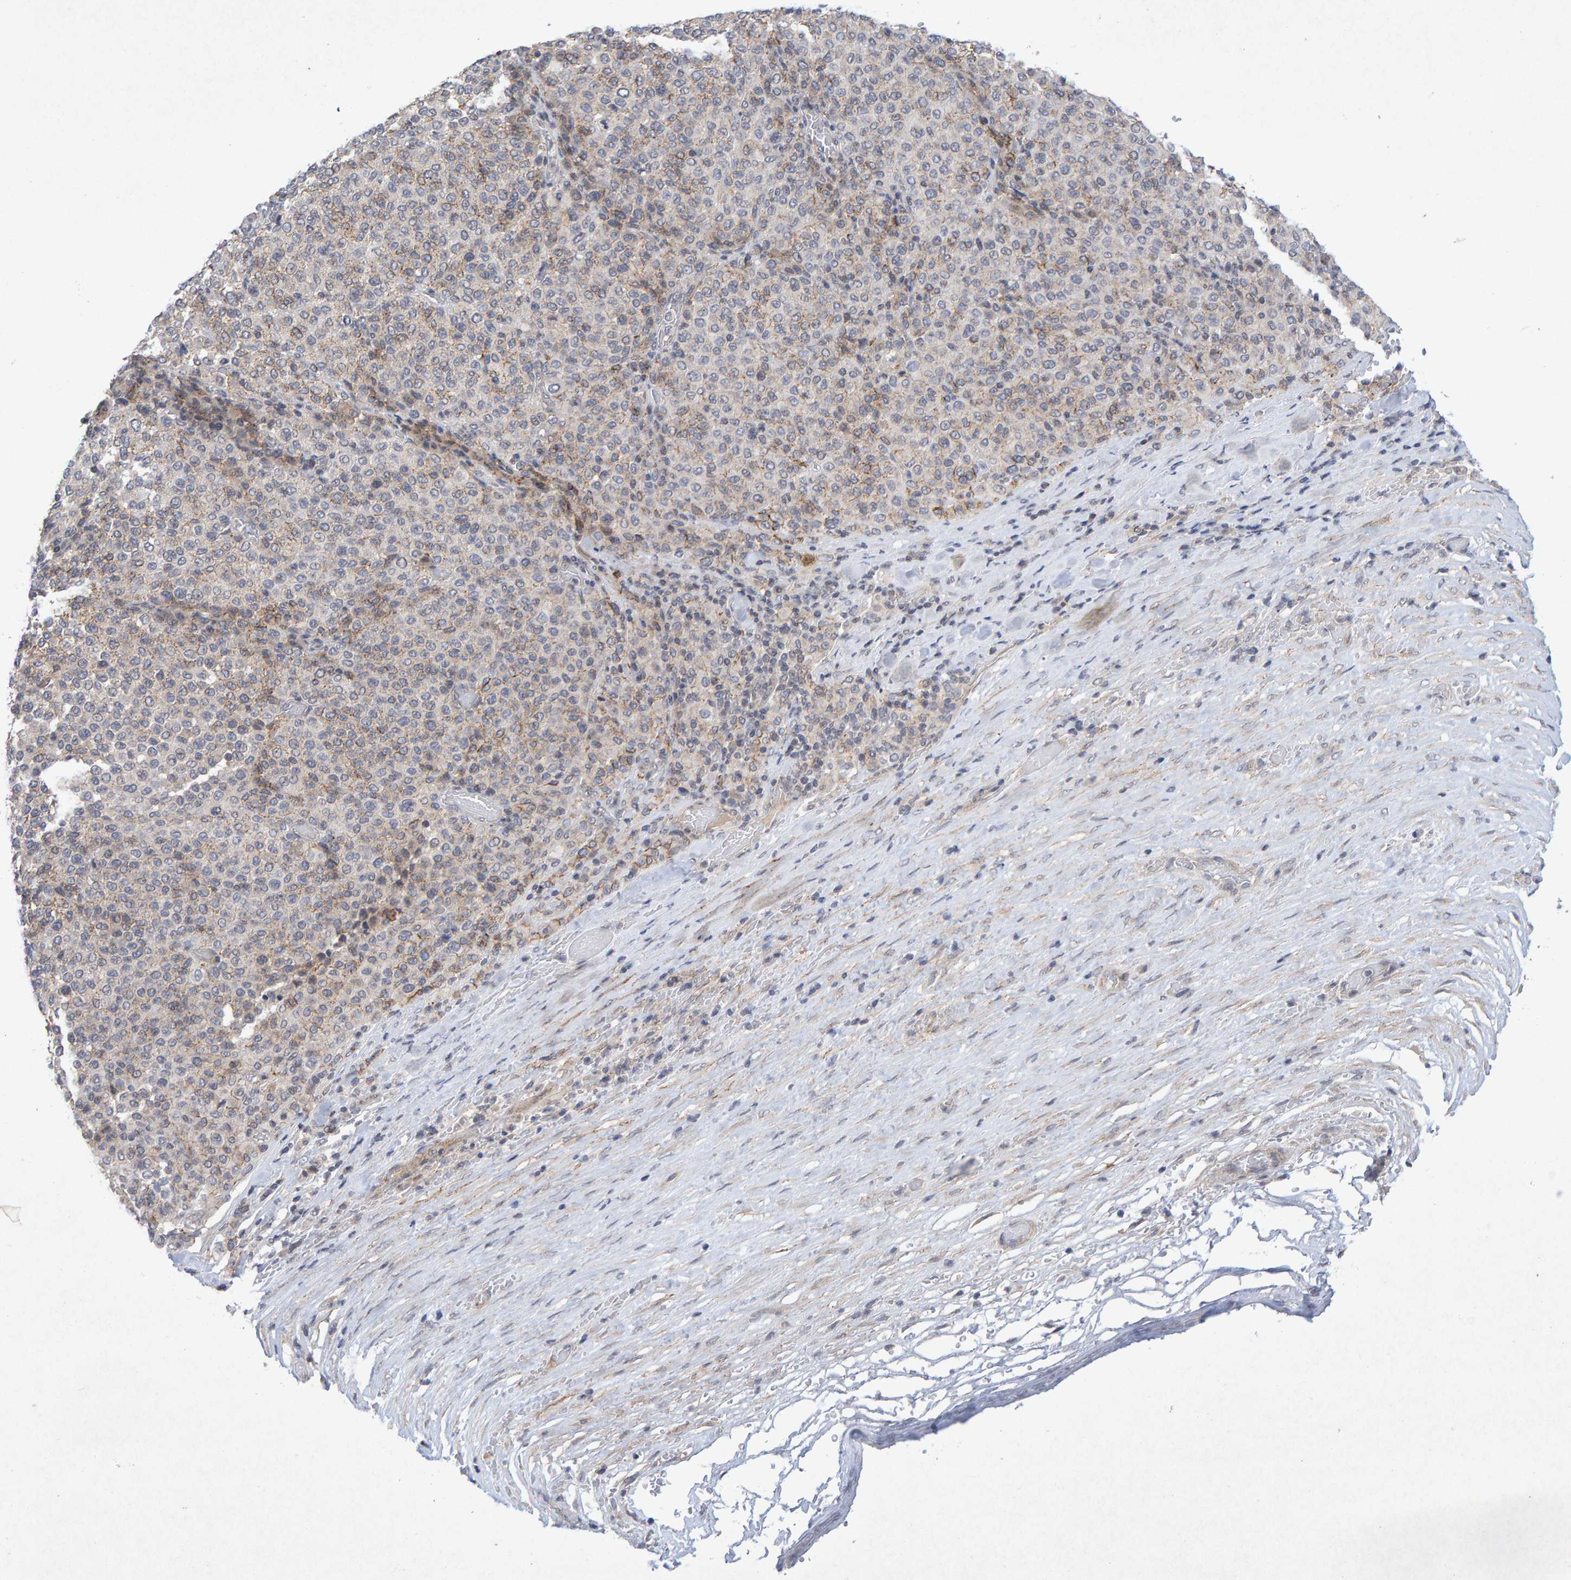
{"staining": {"intensity": "negative", "quantity": "none", "location": "none"}, "tissue": "melanoma", "cell_type": "Tumor cells", "image_type": "cancer", "snomed": [{"axis": "morphology", "description": "Malignant melanoma, Metastatic site"}, {"axis": "topography", "description": "Pancreas"}], "caption": "Immunohistochemical staining of human malignant melanoma (metastatic site) shows no significant expression in tumor cells.", "gene": "CDH2", "patient": {"sex": "female", "age": 30}}